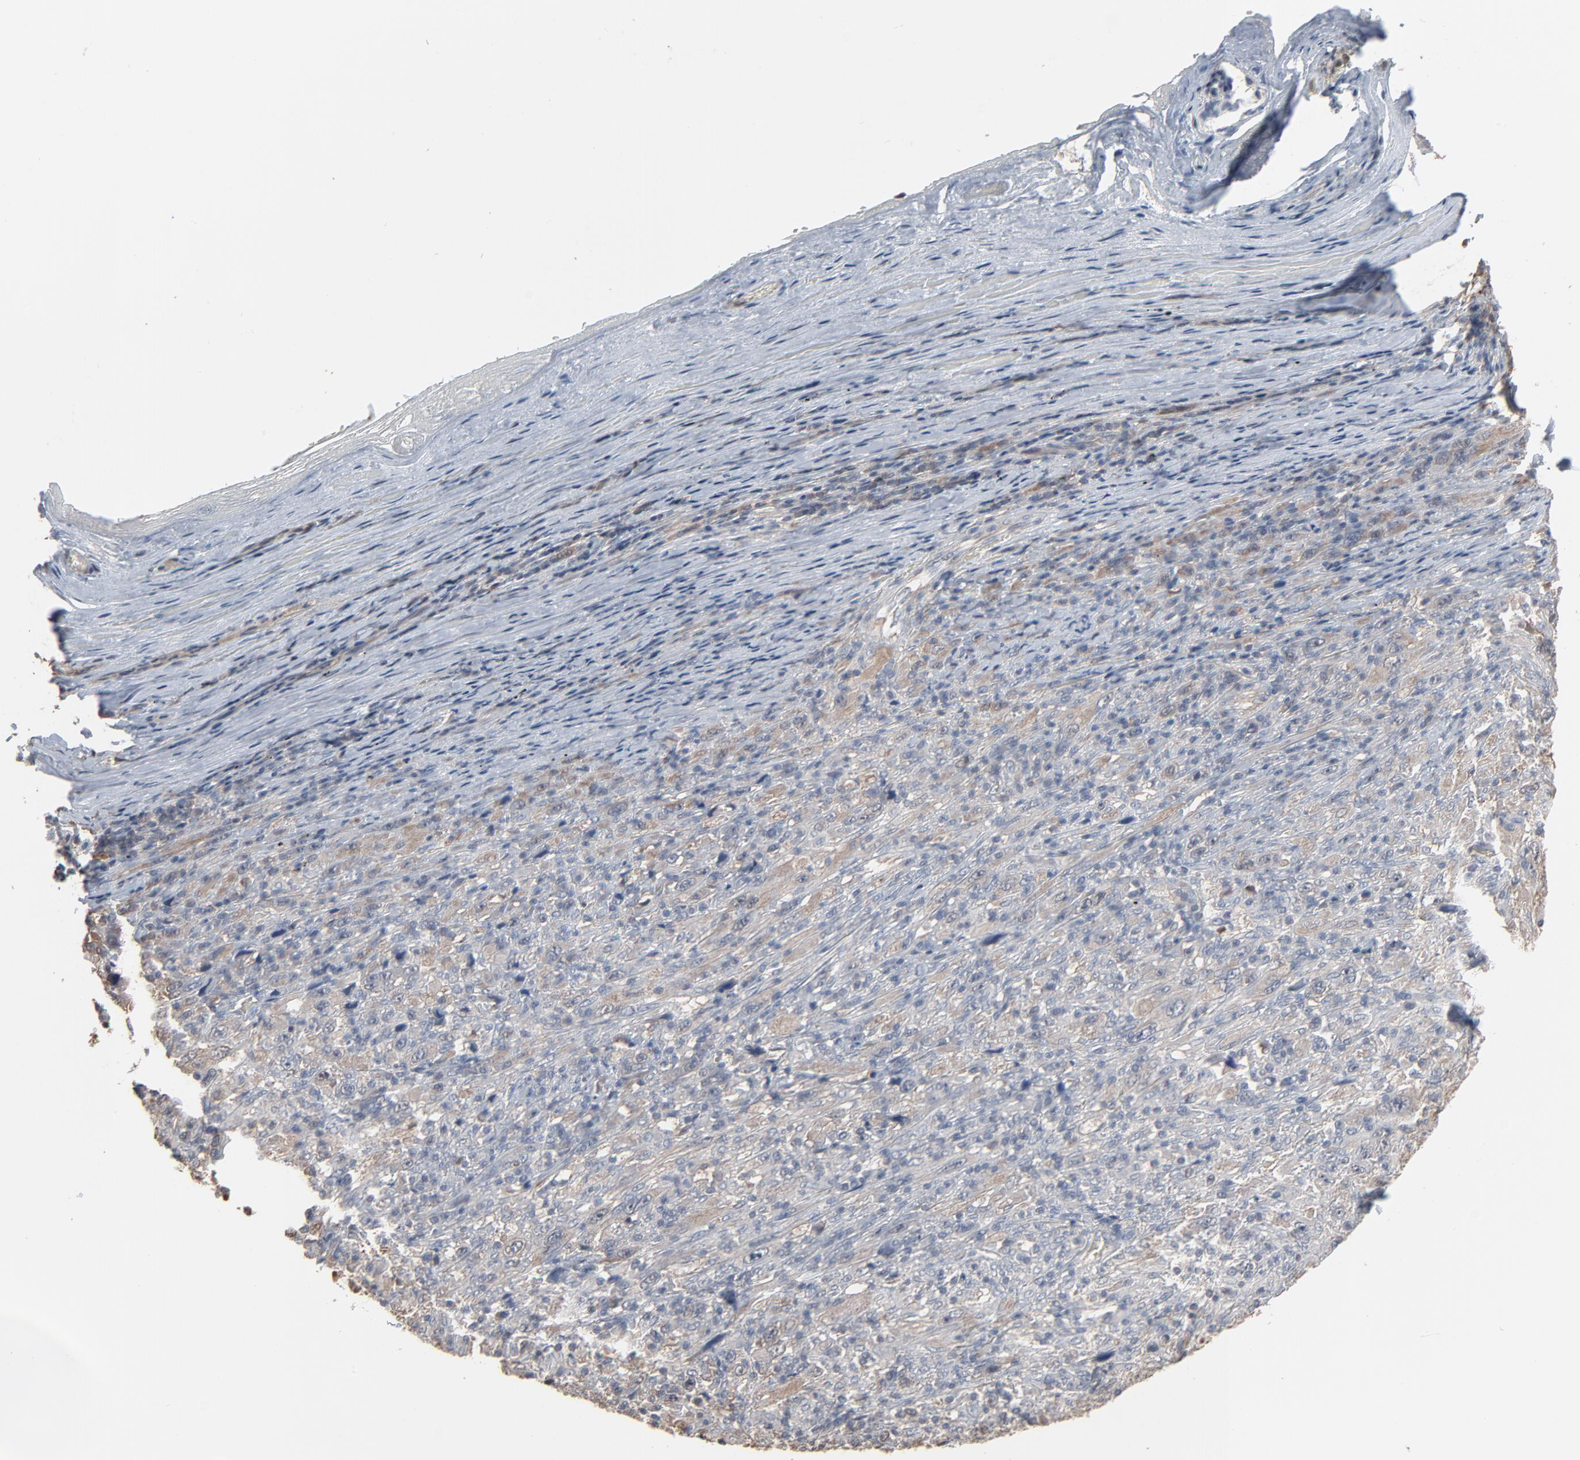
{"staining": {"intensity": "weak", "quantity": ">75%", "location": "cytoplasmic/membranous"}, "tissue": "melanoma", "cell_type": "Tumor cells", "image_type": "cancer", "snomed": [{"axis": "morphology", "description": "Malignant melanoma, Metastatic site"}, {"axis": "topography", "description": "Skin"}], "caption": "Protein expression analysis of malignant melanoma (metastatic site) reveals weak cytoplasmic/membranous positivity in about >75% of tumor cells.", "gene": "CCT5", "patient": {"sex": "female", "age": 56}}